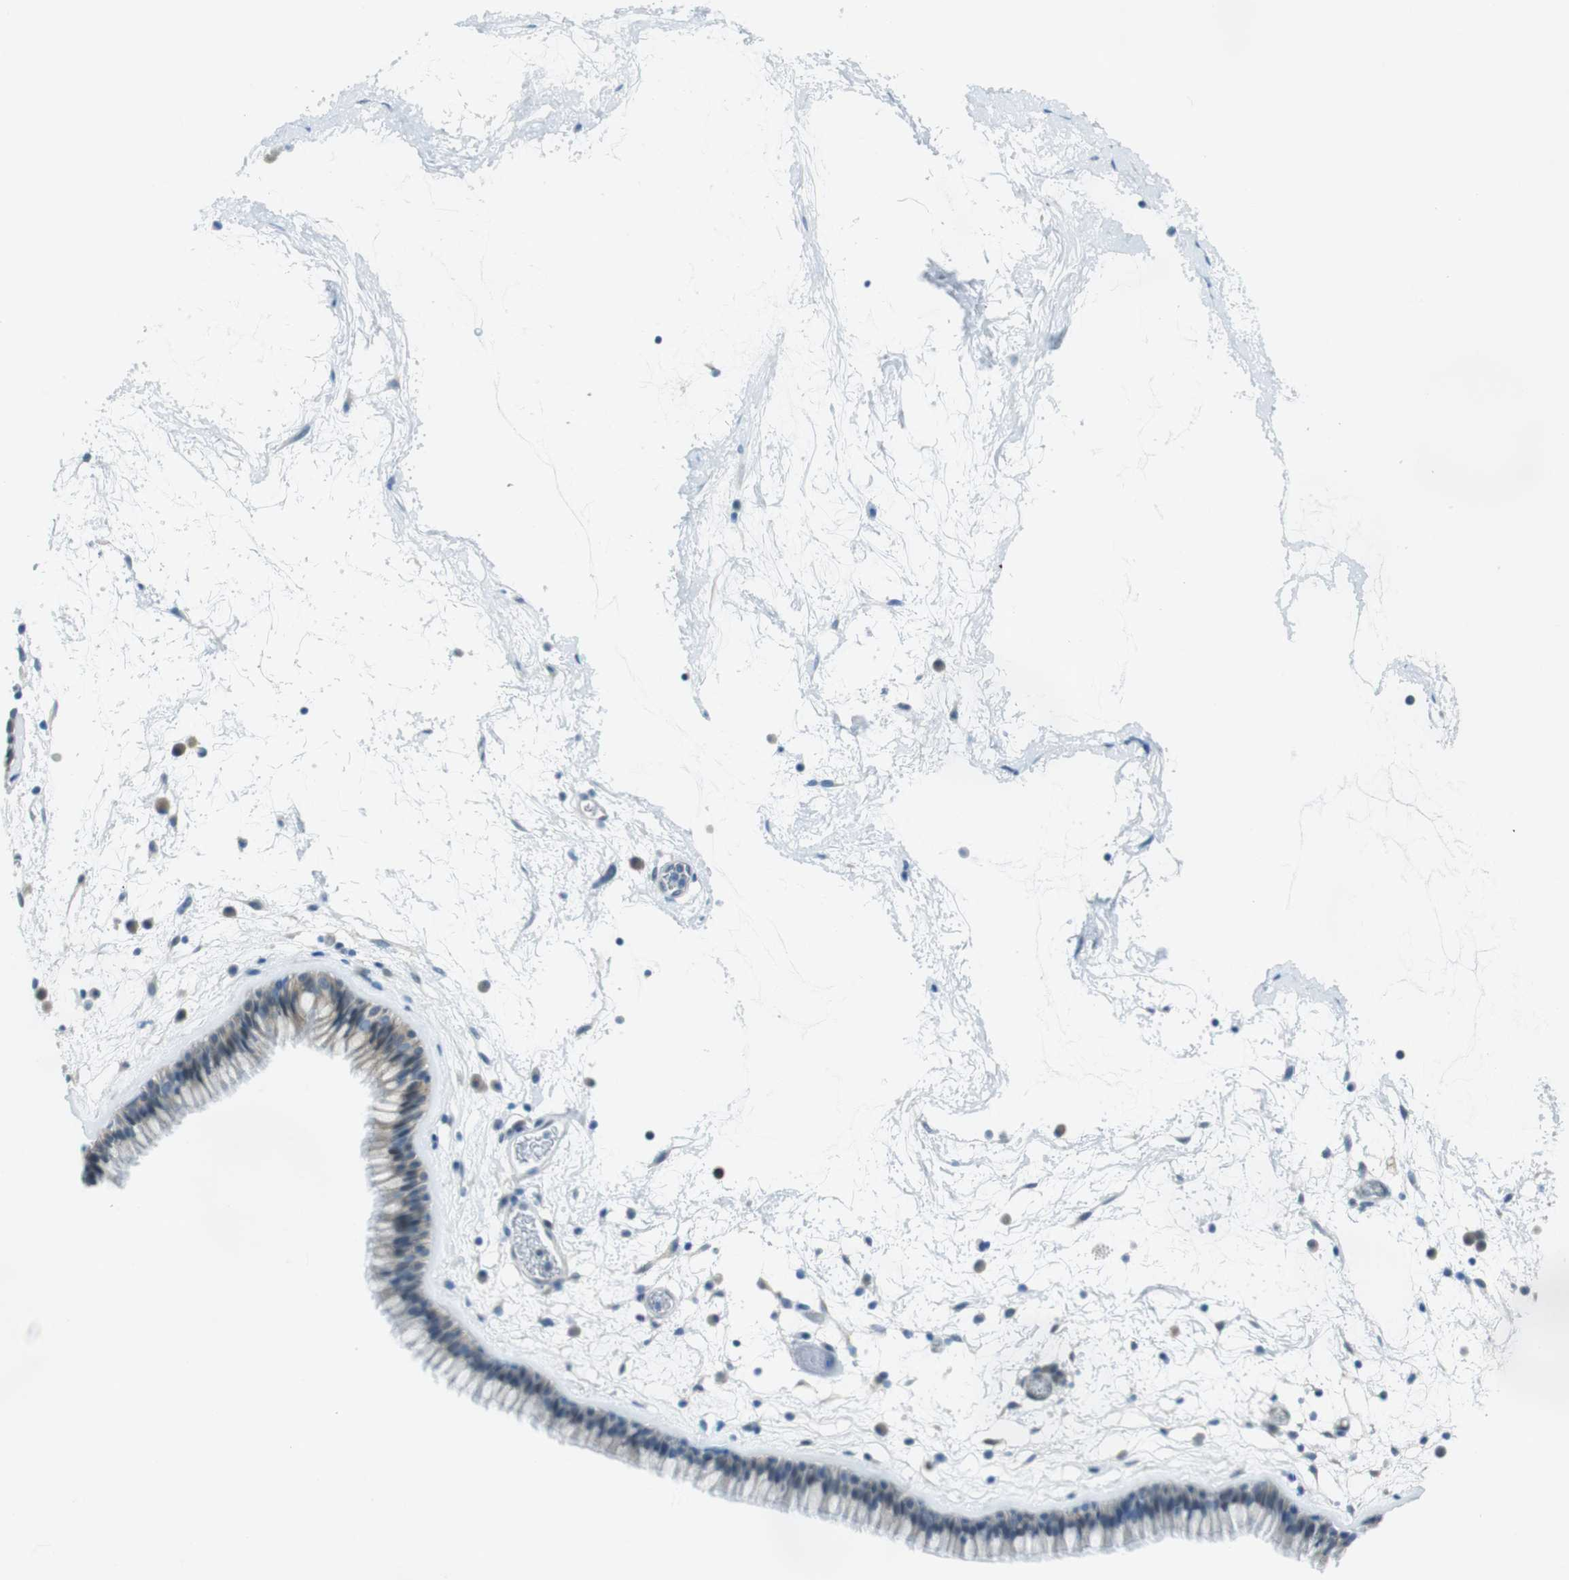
{"staining": {"intensity": "negative", "quantity": "none", "location": "none"}, "tissue": "nasopharynx", "cell_type": "Respiratory epithelial cells", "image_type": "normal", "snomed": [{"axis": "morphology", "description": "Normal tissue, NOS"}, {"axis": "morphology", "description": "Inflammation, NOS"}, {"axis": "topography", "description": "Nasopharynx"}], "caption": "This is a histopathology image of IHC staining of benign nasopharynx, which shows no expression in respiratory epithelial cells. The staining was performed using DAB (3,3'-diaminobenzidine) to visualize the protein expression in brown, while the nuclei were stained in blue with hematoxylin (Magnification: 20x).", "gene": "MFAP3", "patient": {"sex": "male", "age": 48}}